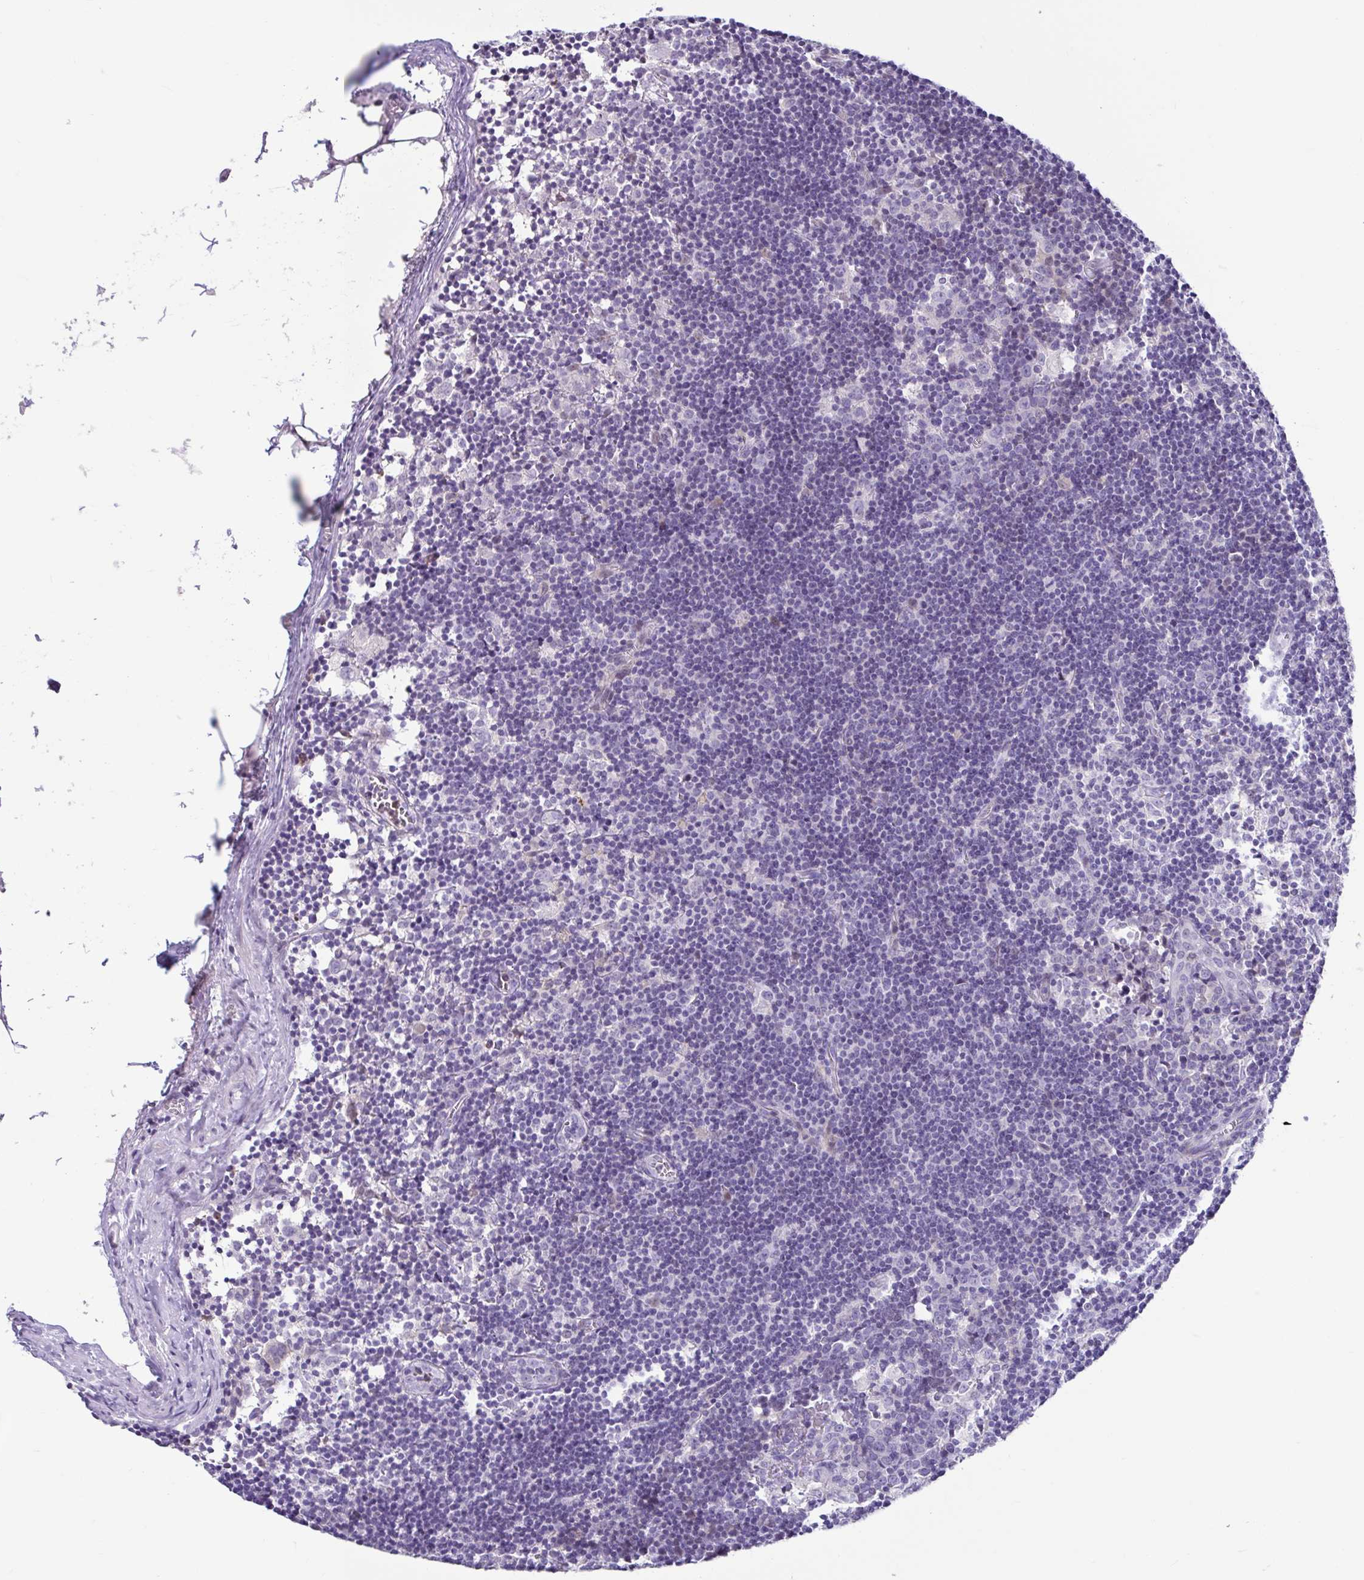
{"staining": {"intensity": "negative", "quantity": "none", "location": "none"}, "tissue": "lymph node", "cell_type": "Germinal center cells", "image_type": "normal", "snomed": [{"axis": "morphology", "description": "Normal tissue, NOS"}, {"axis": "topography", "description": "Lymph node"}], "caption": "This is an immunohistochemistry (IHC) micrograph of normal human lymph node. There is no staining in germinal center cells.", "gene": "NHLH2", "patient": {"sex": "female", "age": 45}}